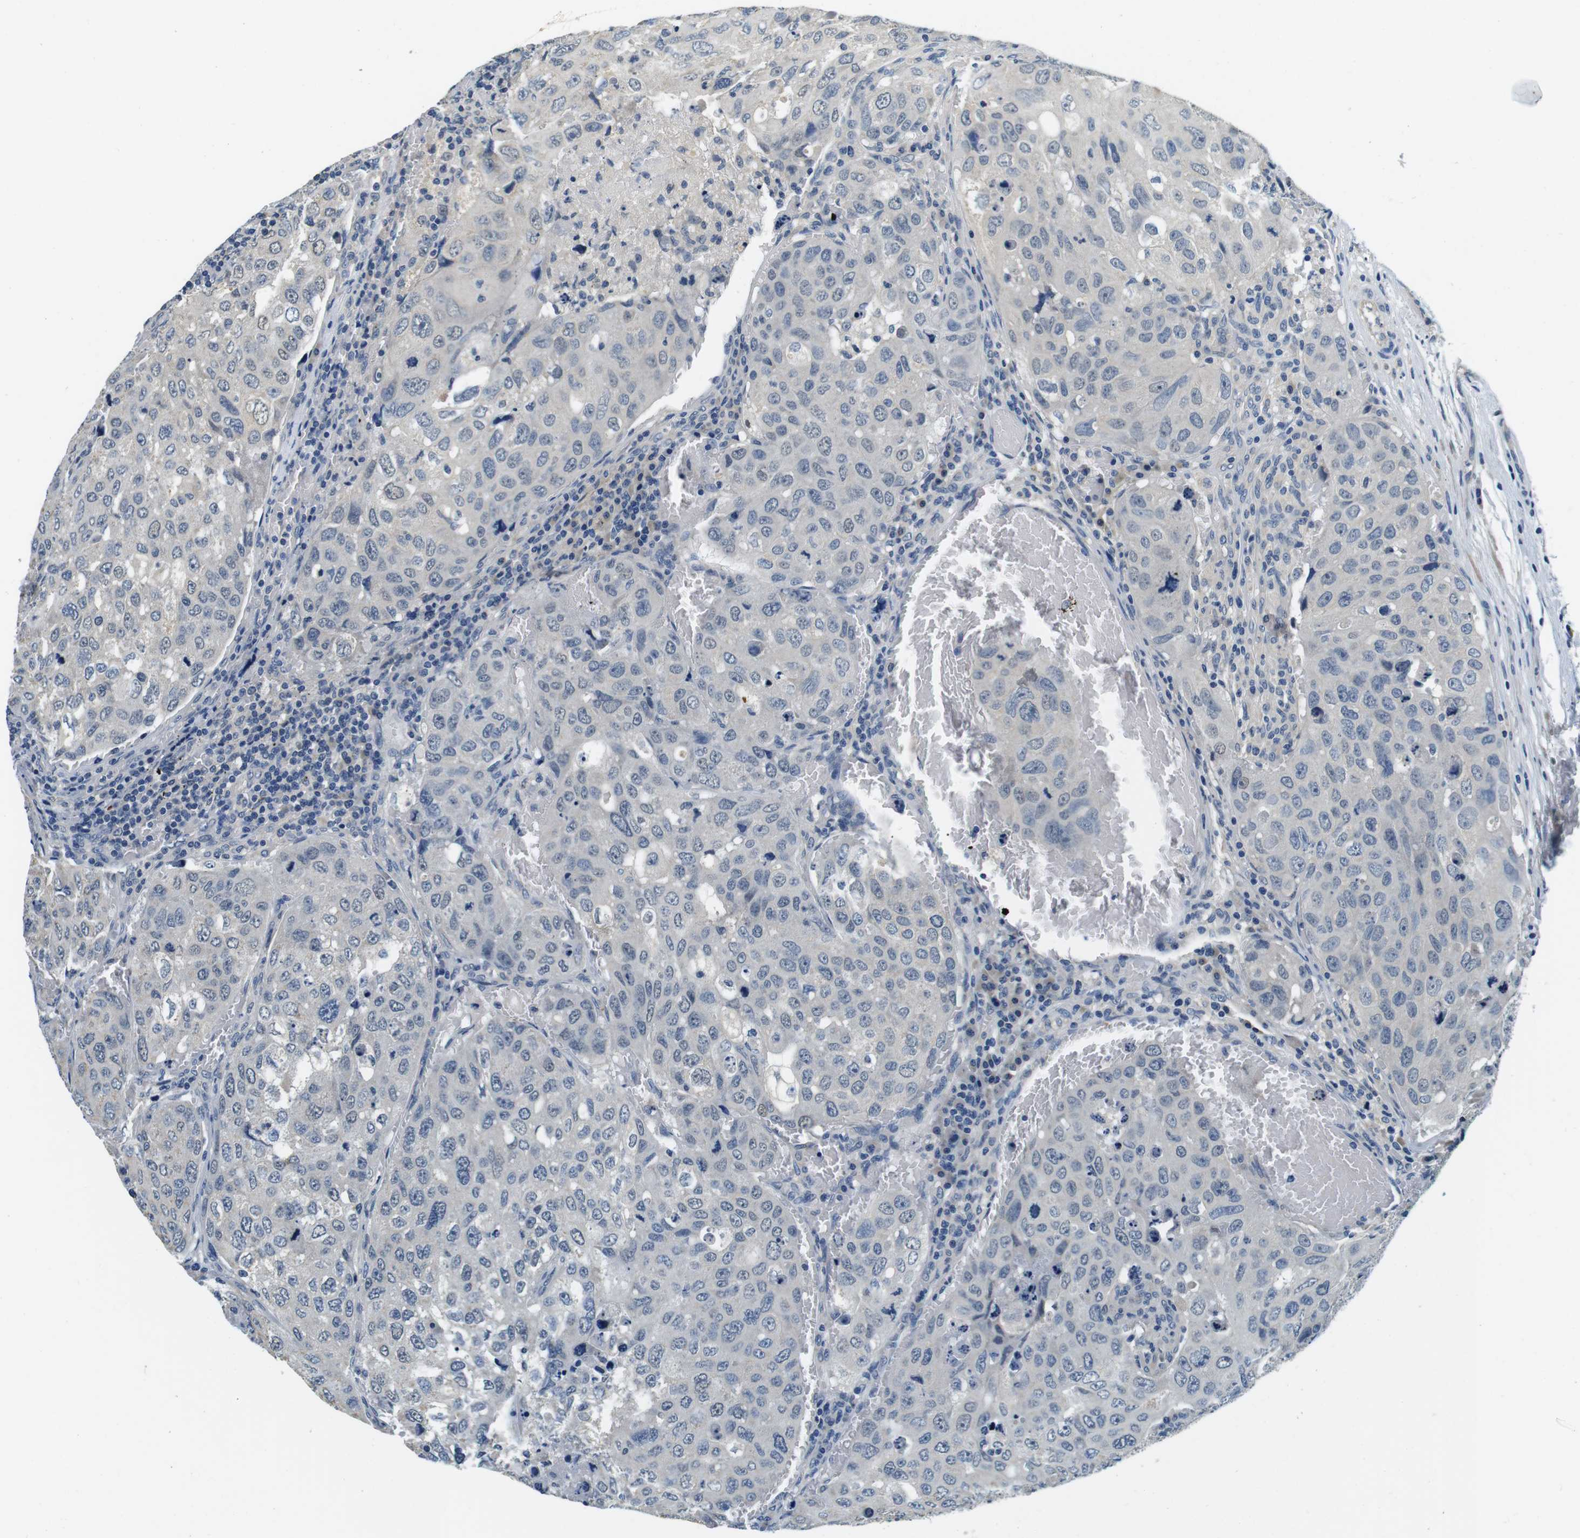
{"staining": {"intensity": "negative", "quantity": "none", "location": "none"}, "tissue": "urothelial cancer", "cell_type": "Tumor cells", "image_type": "cancer", "snomed": [{"axis": "morphology", "description": "Urothelial carcinoma, High grade"}, {"axis": "topography", "description": "Lymph node"}, {"axis": "topography", "description": "Urinary bladder"}], "caption": "Immunohistochemistry (IHC) of urothelial cancer displays no staining in tumor cells. (DAB (3,3'-diaminobenzidine) immunohistochemistry (IHC) visualized using brightfield microscopy, high magnification).", "gene": "DTNA", "patient": {"sex": "male", "age": 51}}